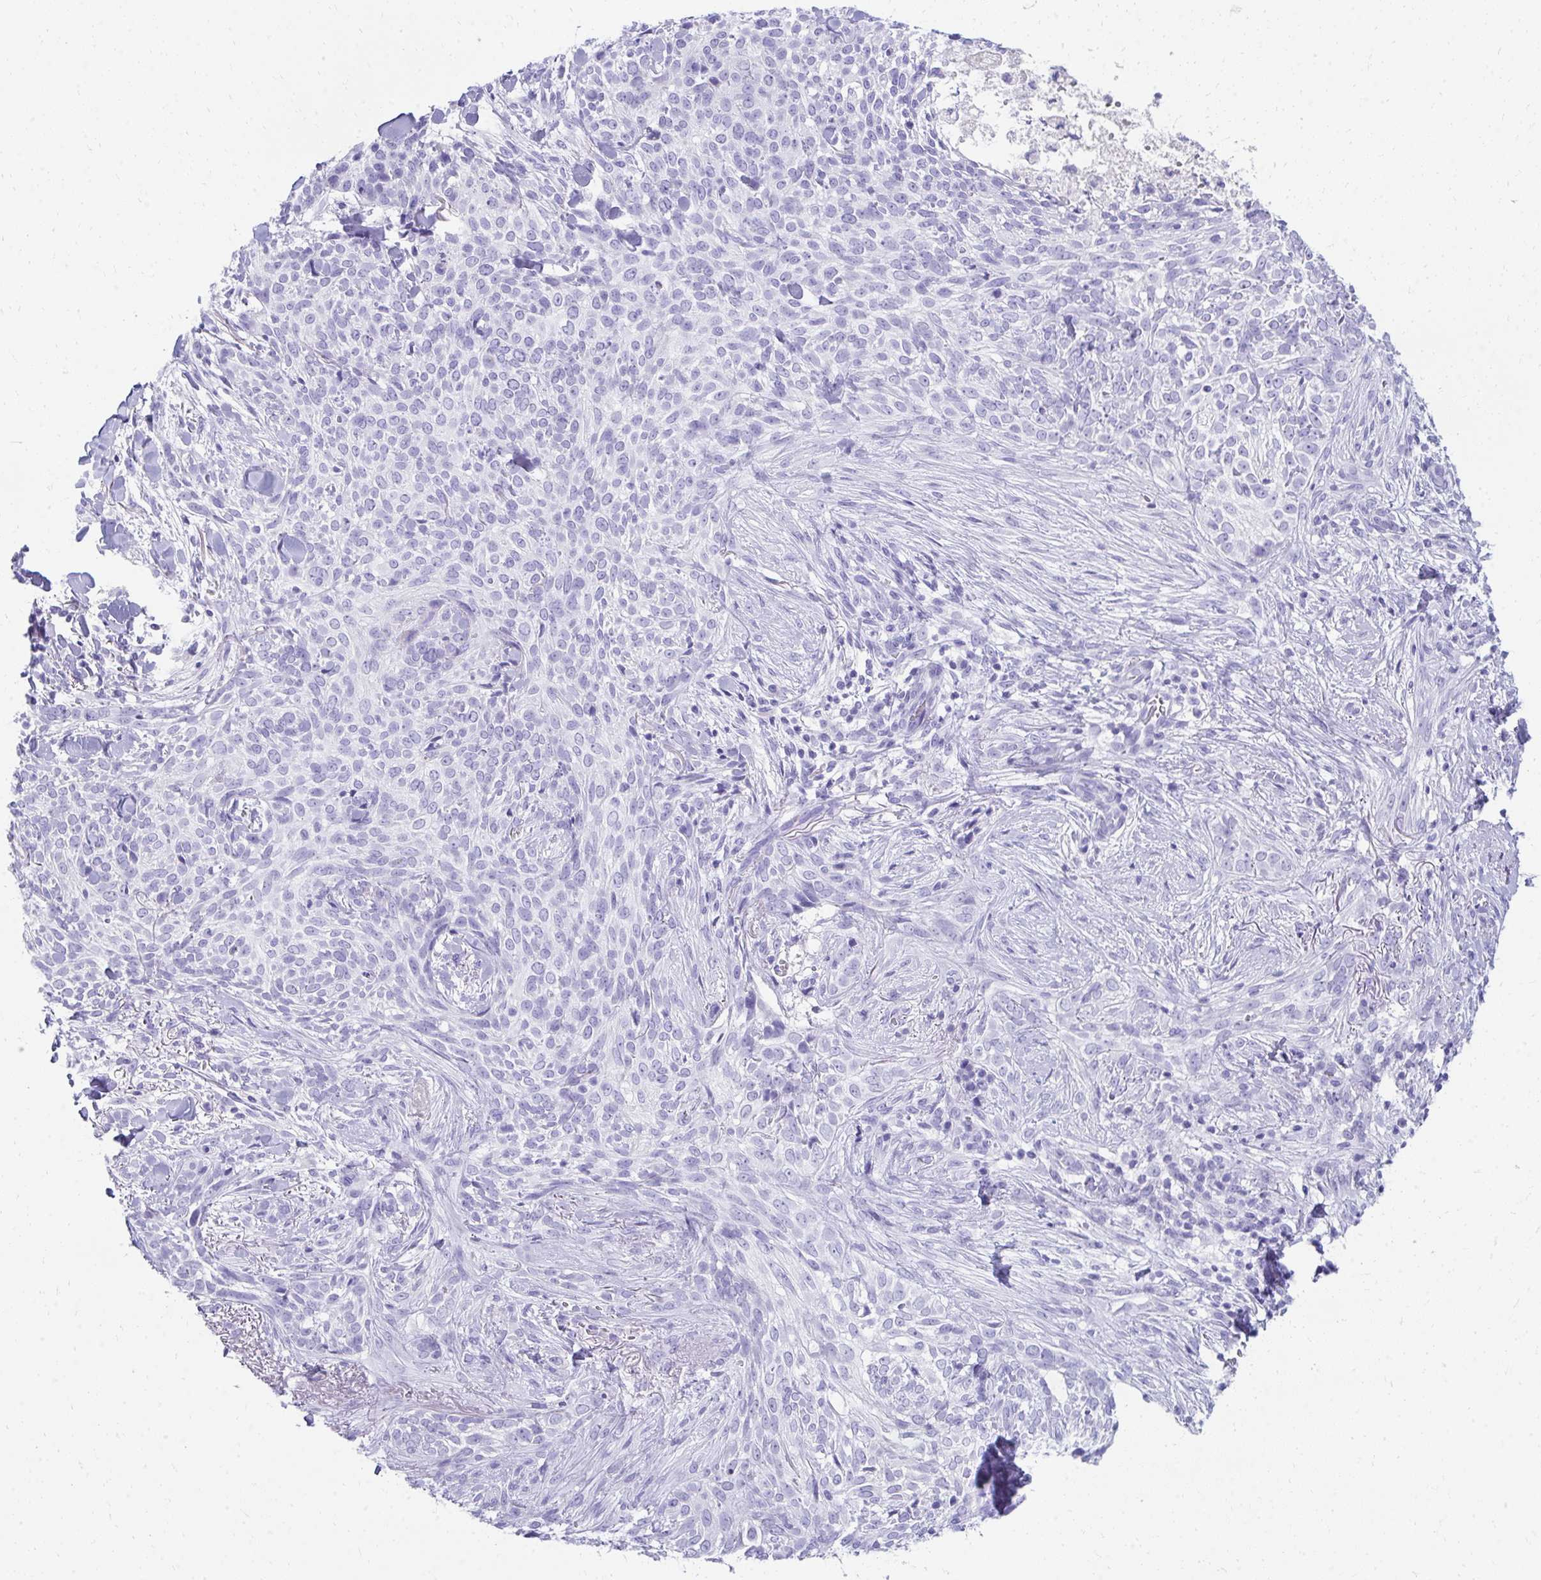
{"staining": {"intensity": "negative", "quantity": "none", "location": "none"}, "tissue": "skin cancer", "cell_type": "Tumor cells", "image_type": "cancer", "snomed": [{"axis": "morphology", "description": "Basal cell carcinoma"}, {"axis": "topography", "description": "Skin"}, {"axis": "topography", "description": "Skin of face"}], "caption": "Immunohistochemistry of skin cancer exhibits no expression in tumor cells.", "gene": "SEC14L3", "patient": {"sex": "female", "age": 90}}